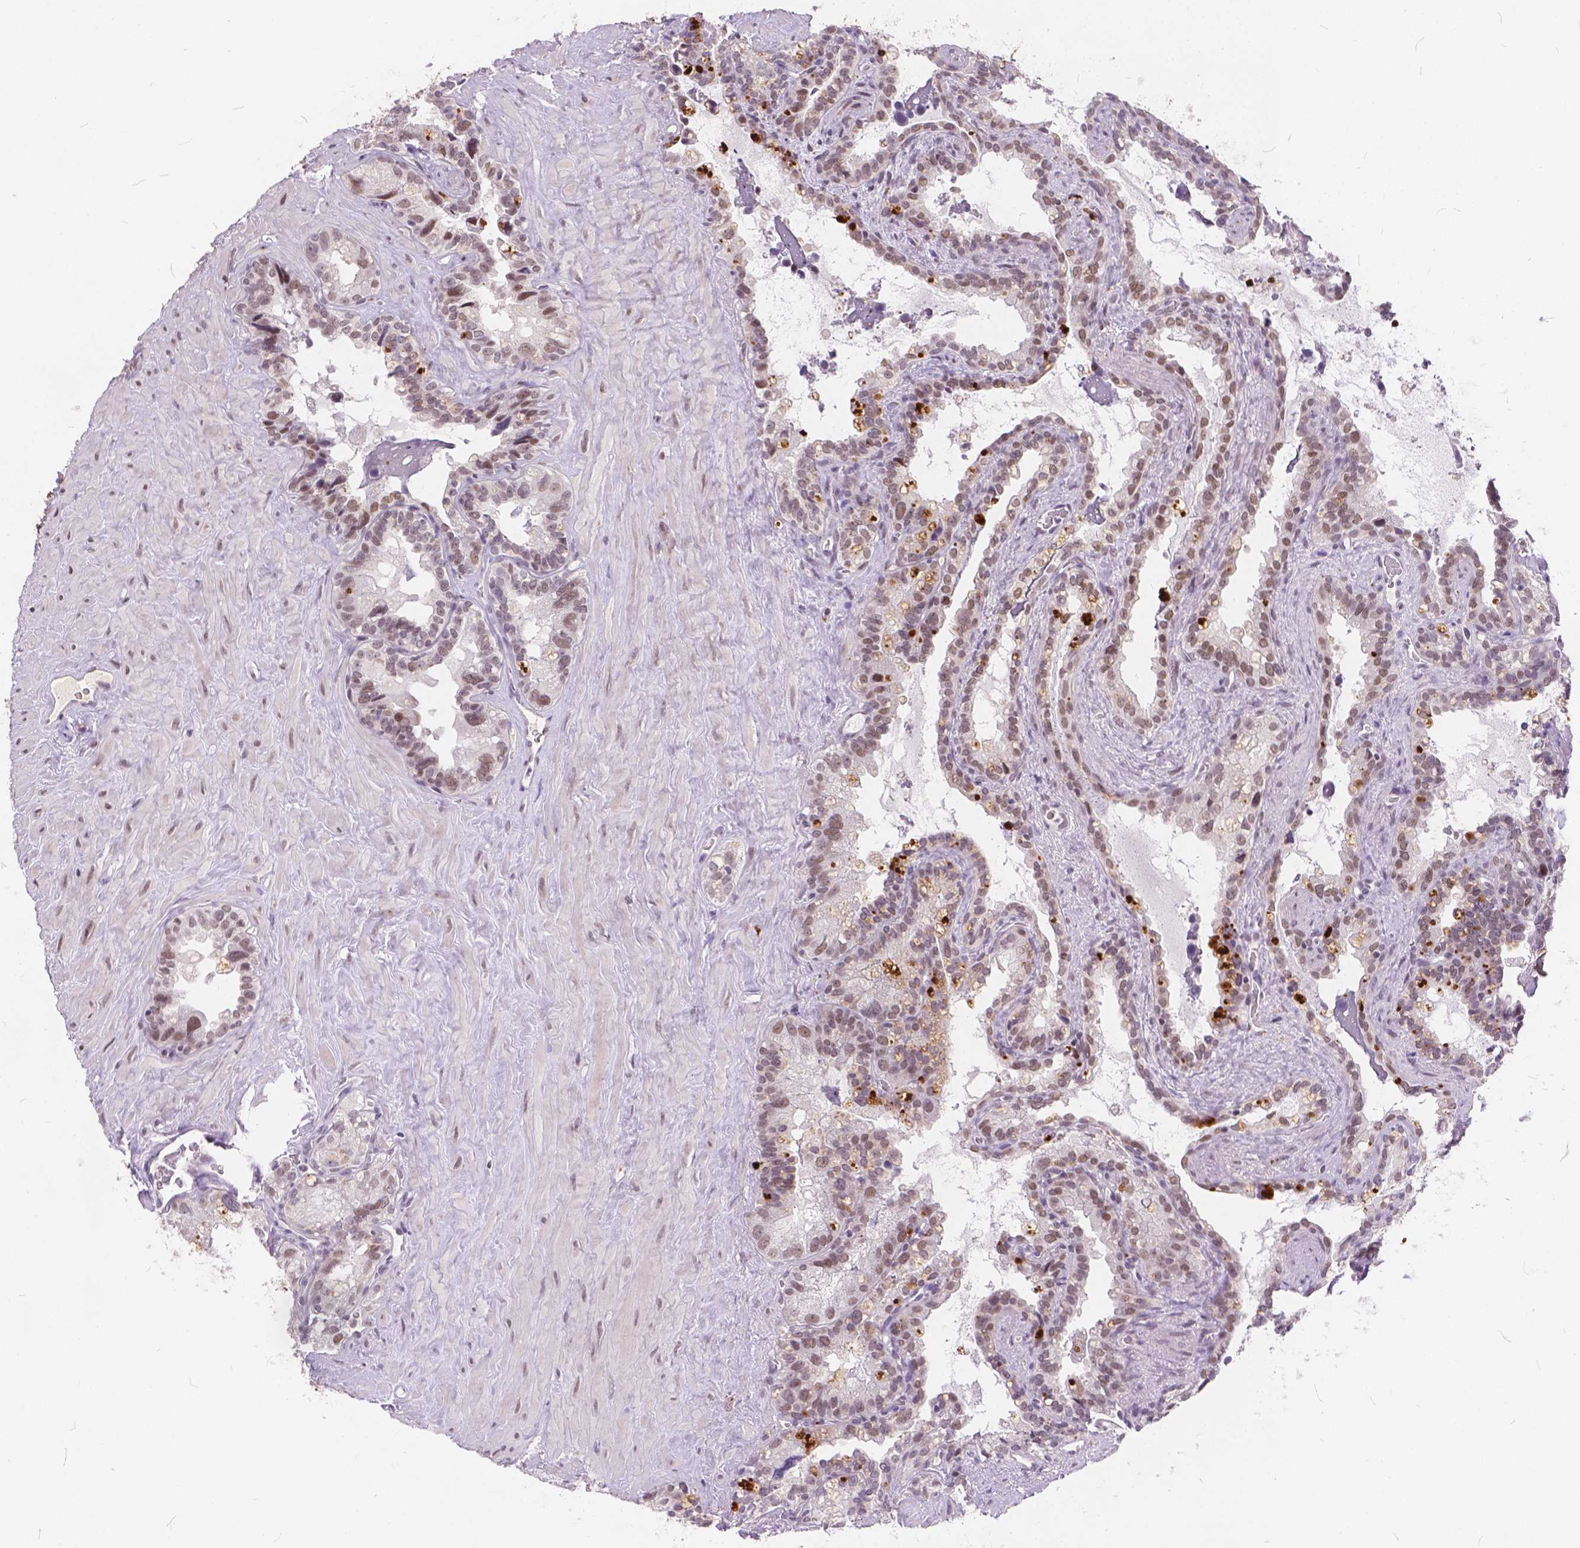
{"staining": {"intensity": "weak", "quantity": ">75%", "location": "nuclear"}, "tissue": "seminal vesicle", "cell_type": "Glandular cells", "image_type": "normal", "snomed": [{"axis": "morphology", "description": "Normal tissue, NOS"}, {"axis": "topography", "description": "Seminal veicle"}], "caption": "Weak nuclear positivity for a protein is seen in about >75% of glandular cells of benign seminal vesicle using immunohistochemistry (IHC).", "gene": "FAM53A", "patient": {"sex": "male", "age": 71}}